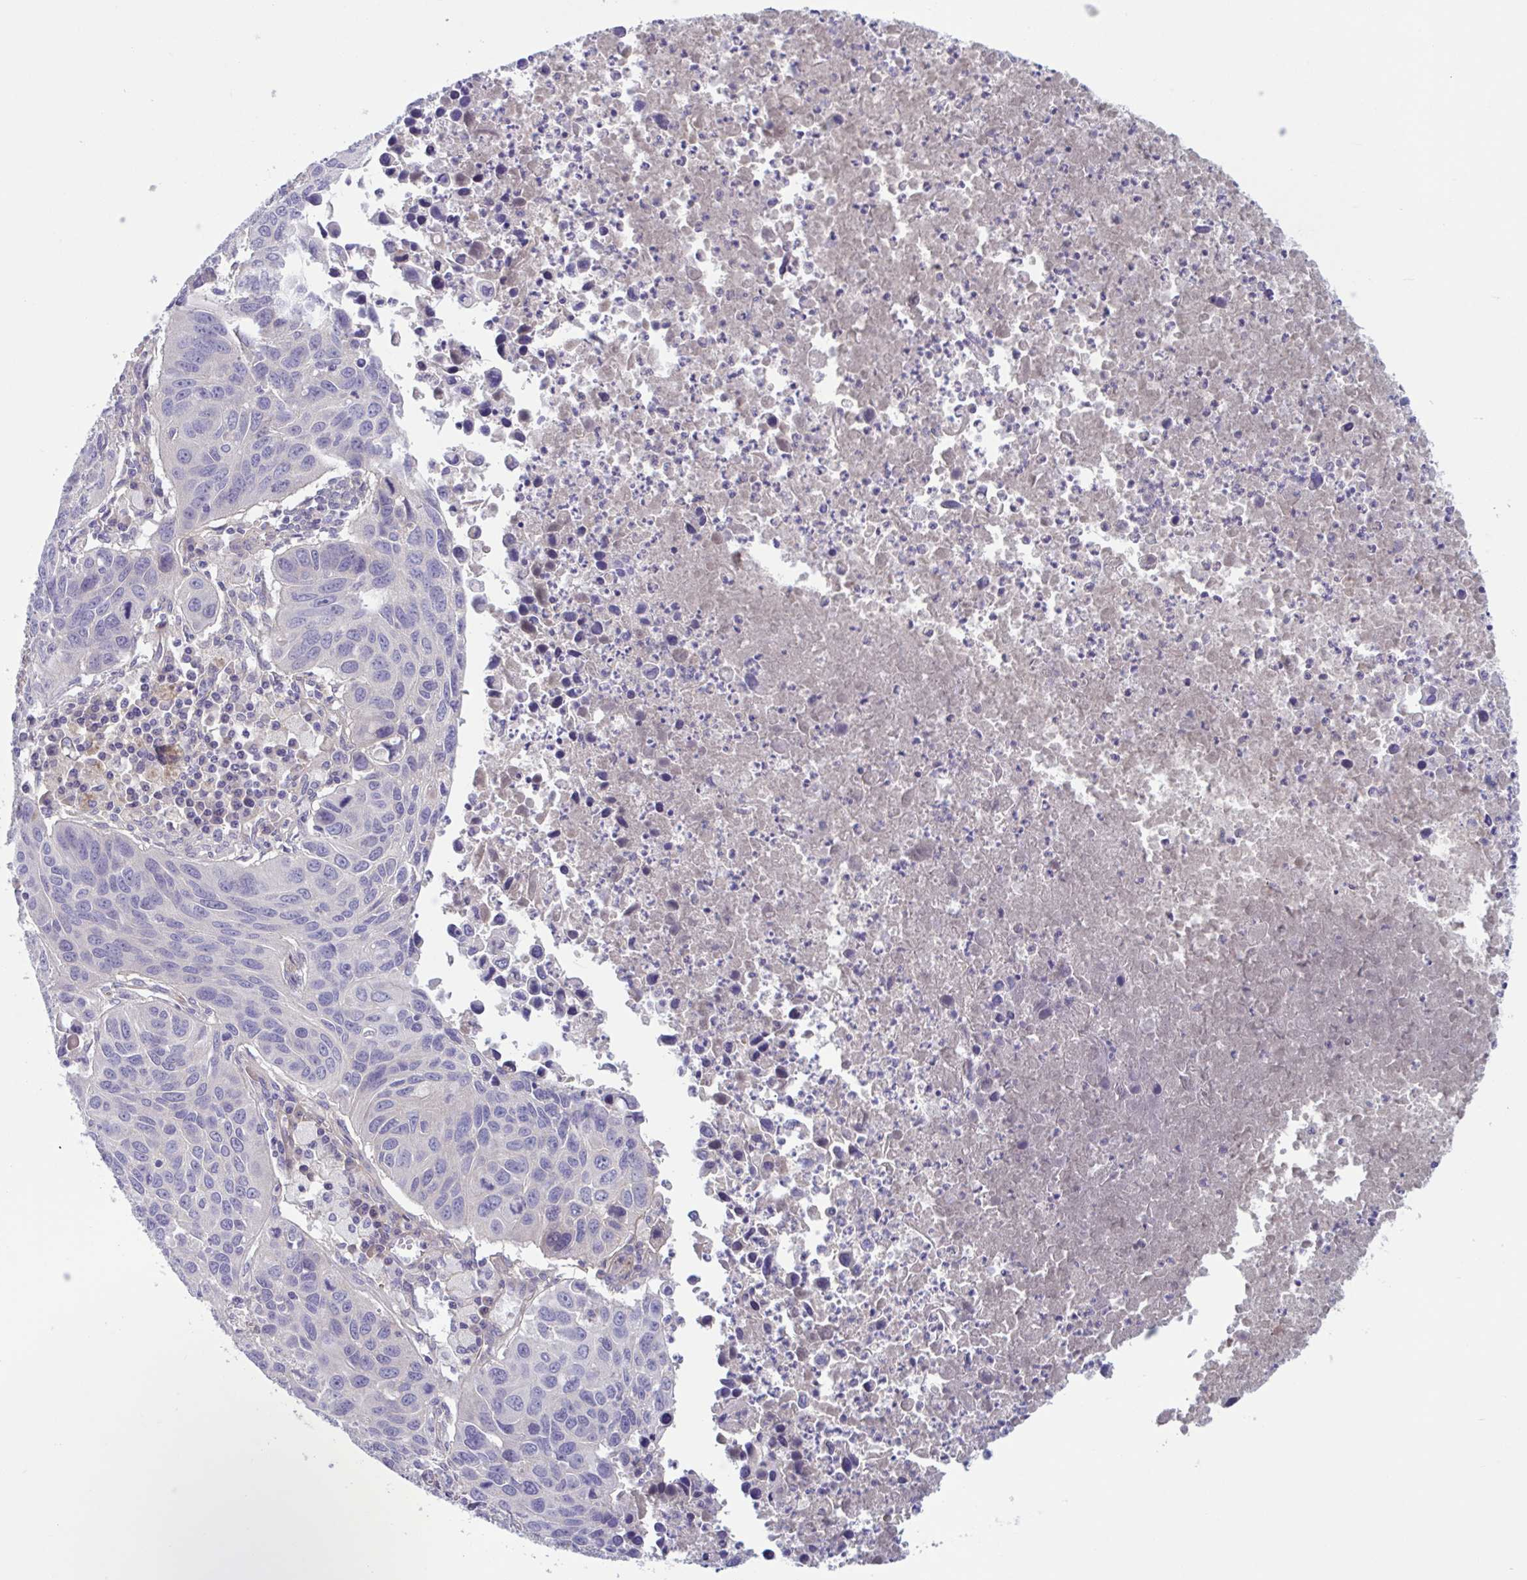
{"staining": {"intensity": "negative", "quantity": "none", "location": "none"}, "tissue": "lung cancer", "cell_type": "Tumor cells", "image_type": "cancer", "snomed": [{"axis": "morphology", "description": "Squamous cell carcinoma, NOS"}, {"axis": "topography", "description": "Lung"}], "caption": "Lung squamous cell carcinoma was stained to show a protein in brown. There is no significant expression in tumor cells.", "gene": "TTC7B", "patient": {"sex": "female", "age": 61}}